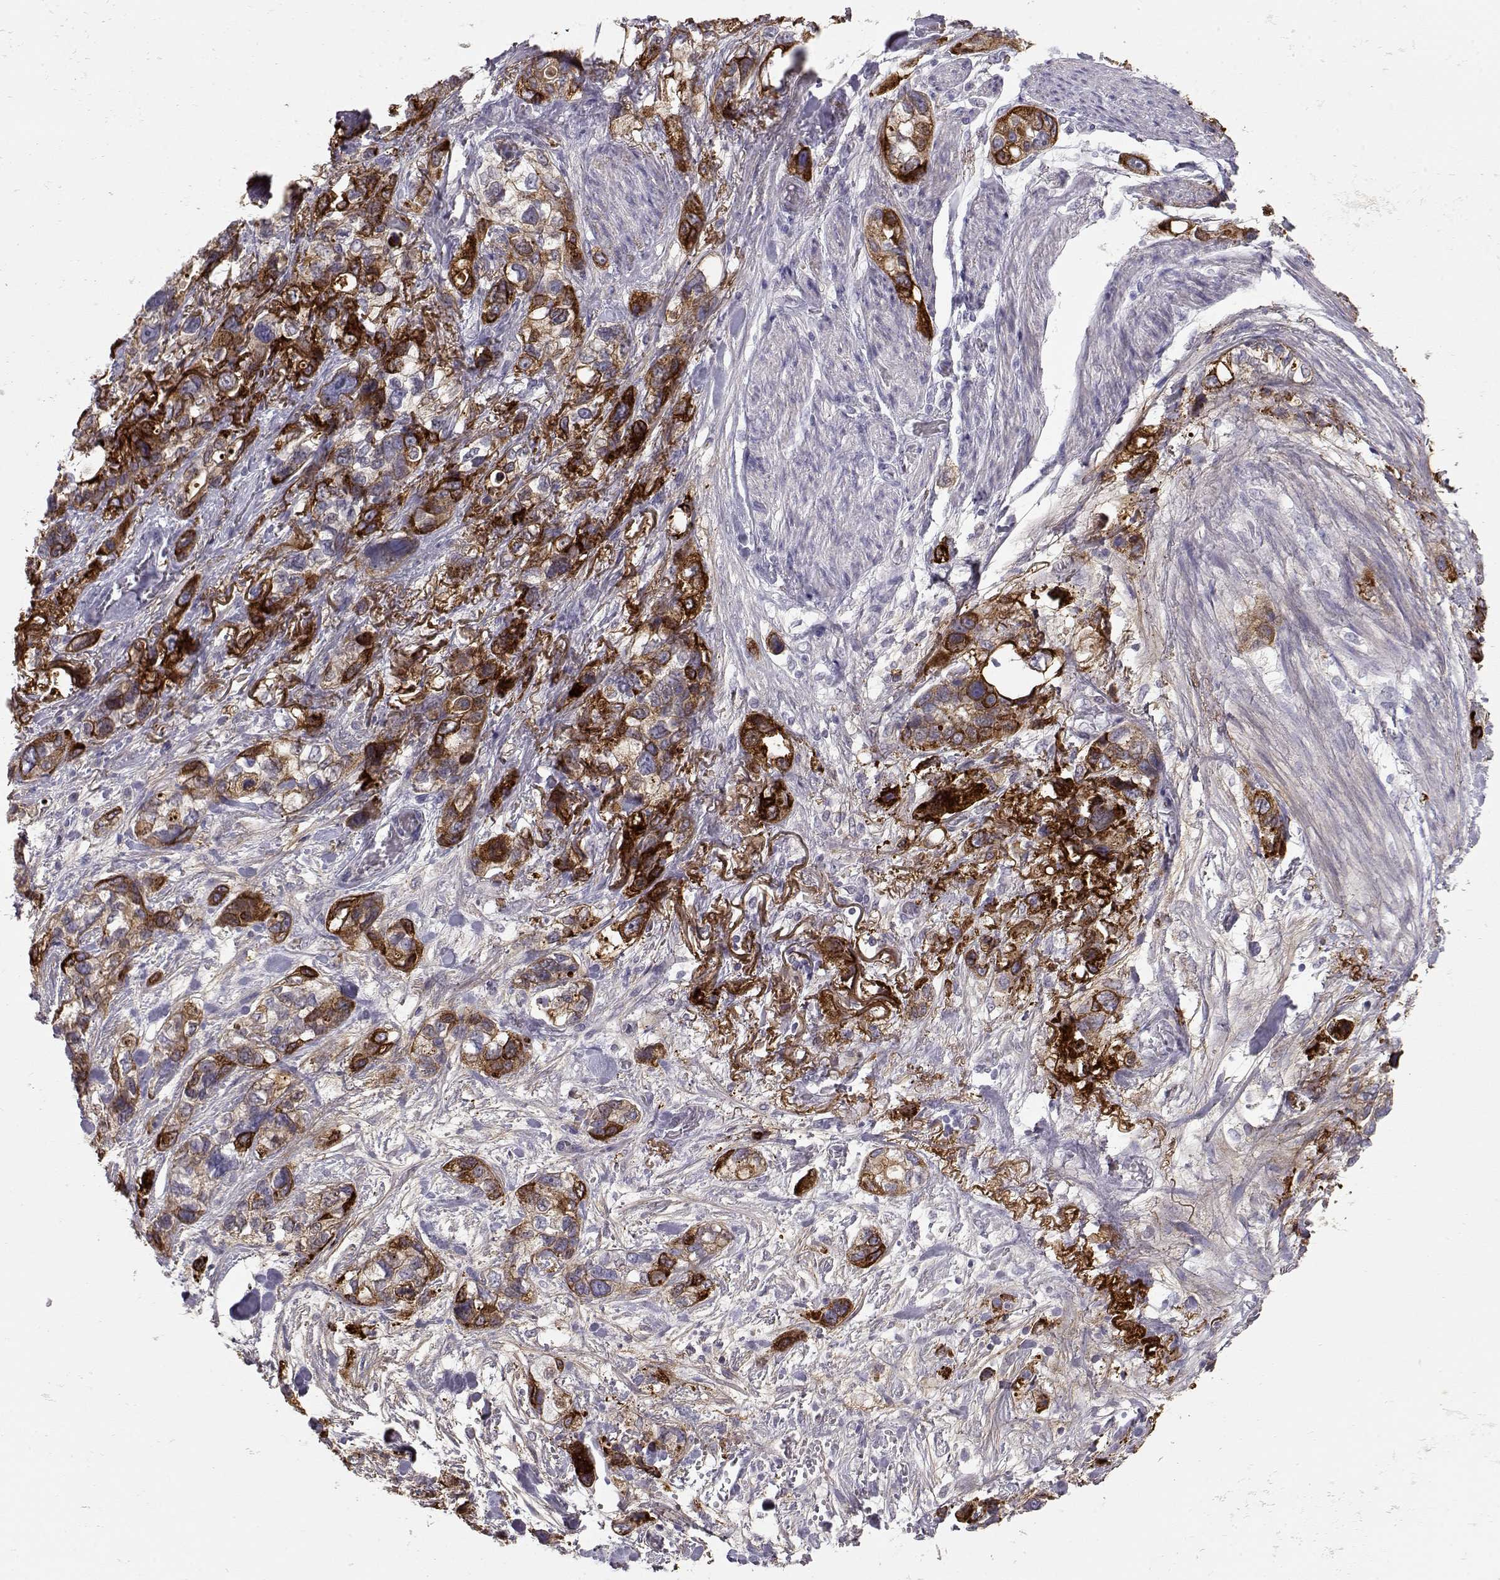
{"staining": {"intensity": "strong", "quantity": ">75%", "location": "cytoplasmic/membranous"}, "tissue": "stomach cancer", "cell_type": "Tumor cells", "image_type": "cancer", "snomed": [{"axis": "morphology", "description": "Adenocarcinoma, NOS"}, {"axis": "topography", "description": "Stomach, upper"}], "caption": "High-magnification brightfield microscopy of stomach adenocarcinoma stained with DAB (brown) and counterstained with hematoxylin (blue). tumor cells exhibit strong cytoplasmic/membranous expression is appreciated in approximately>75% of cells.", "gene": "LAMB3", "patient": {"sex": "female", "age": 81}}